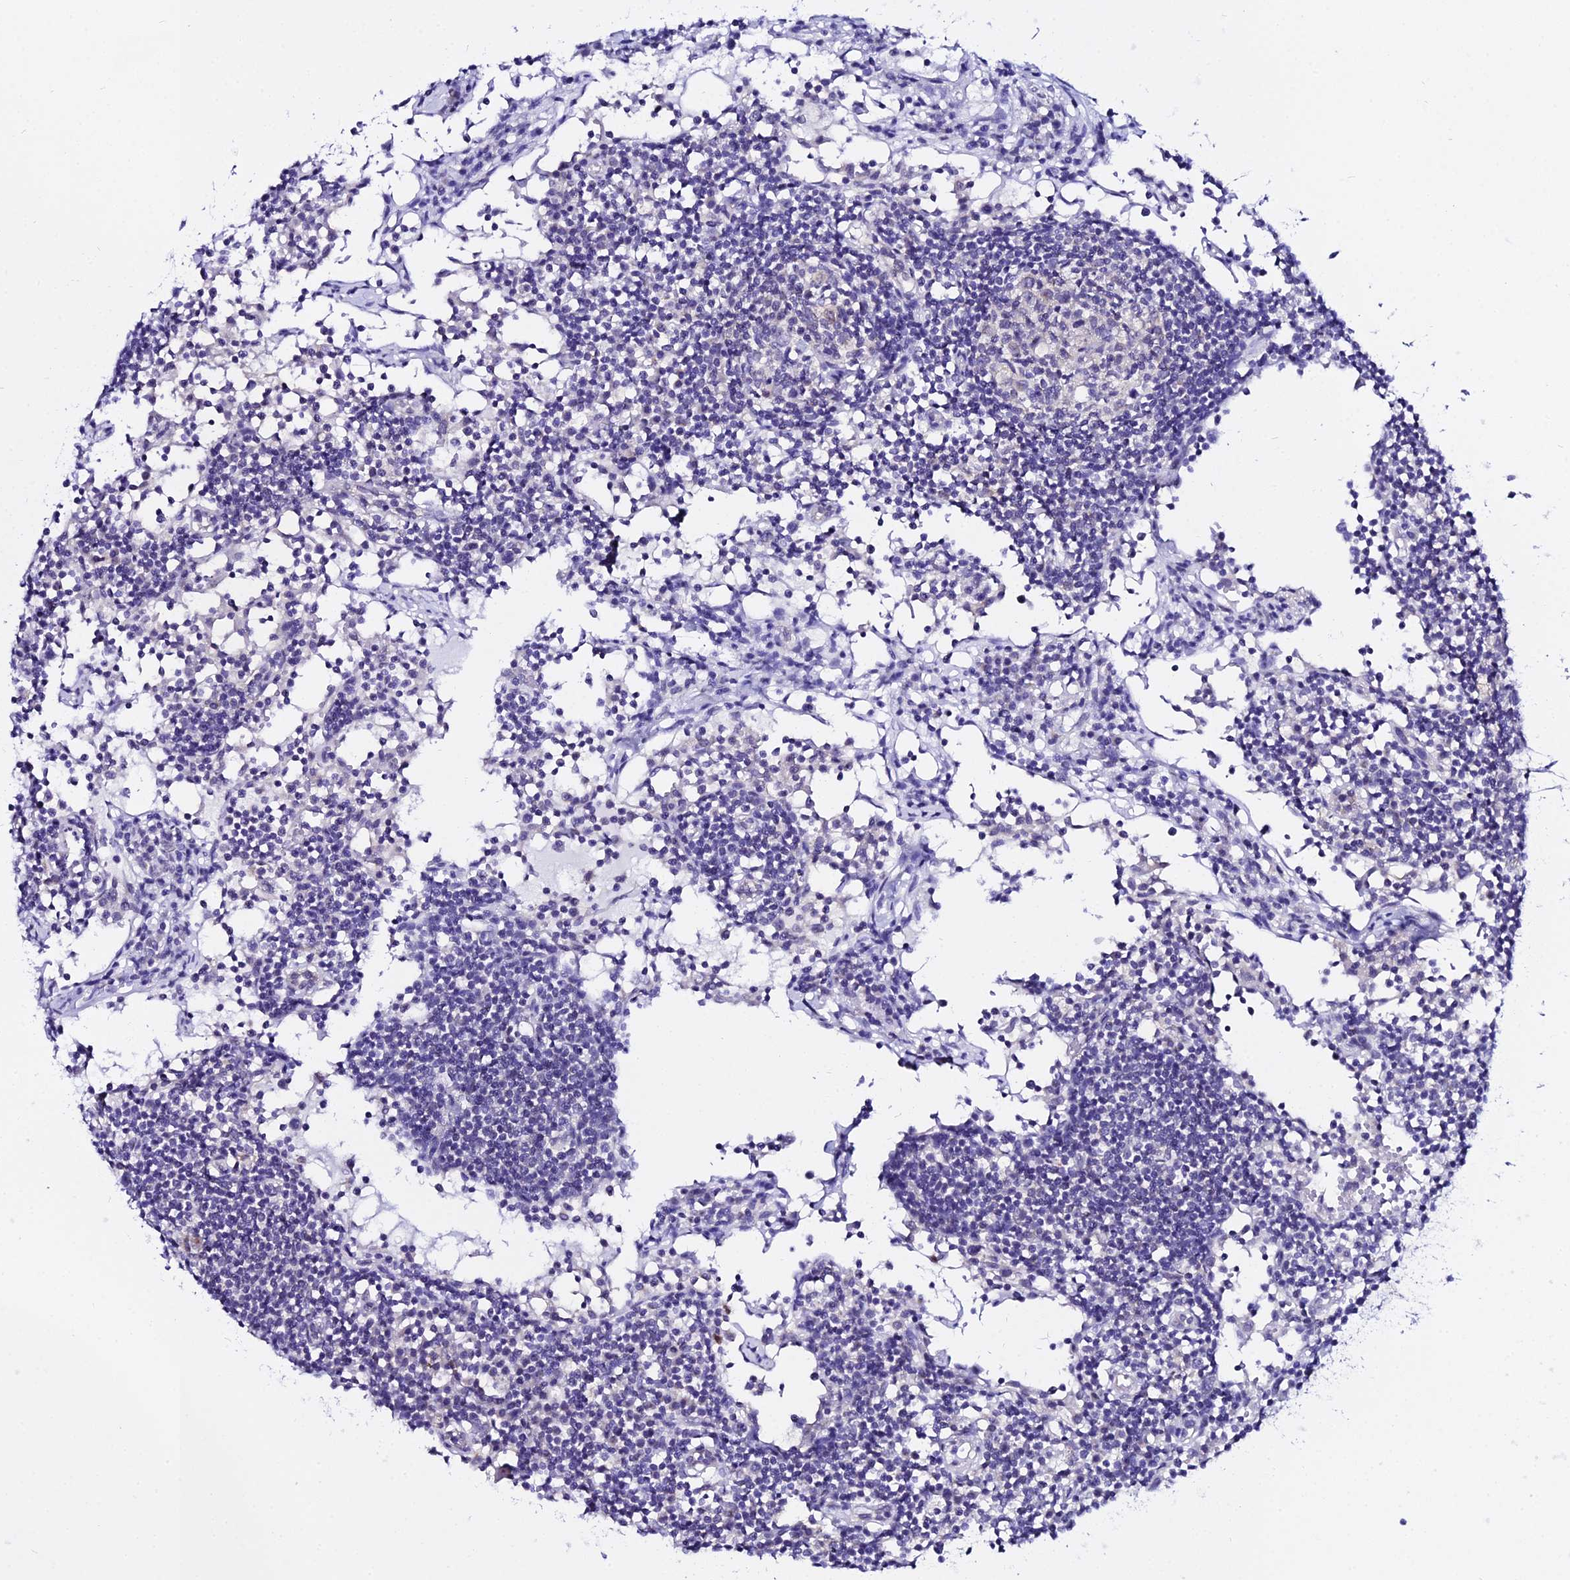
{"staining": {"intensity": "negative", "quantity": "none", "location": "none"}, "tissue": "lymph node", "cell_type": "Germinal center cells", "image_type": "normal", "snomed": [{"axis": "morphology", "description": "Normal tissue, NOS"}, {"axis": "topography", "description": "Lymph node"}], "caption": "Human lymph node stained for a protein using immunohistochemistry (IHC) demonstrates no positivity in germinal center cells.", "gene": "ATG16L2", "patient": {"sex": "female", "age": 55}}